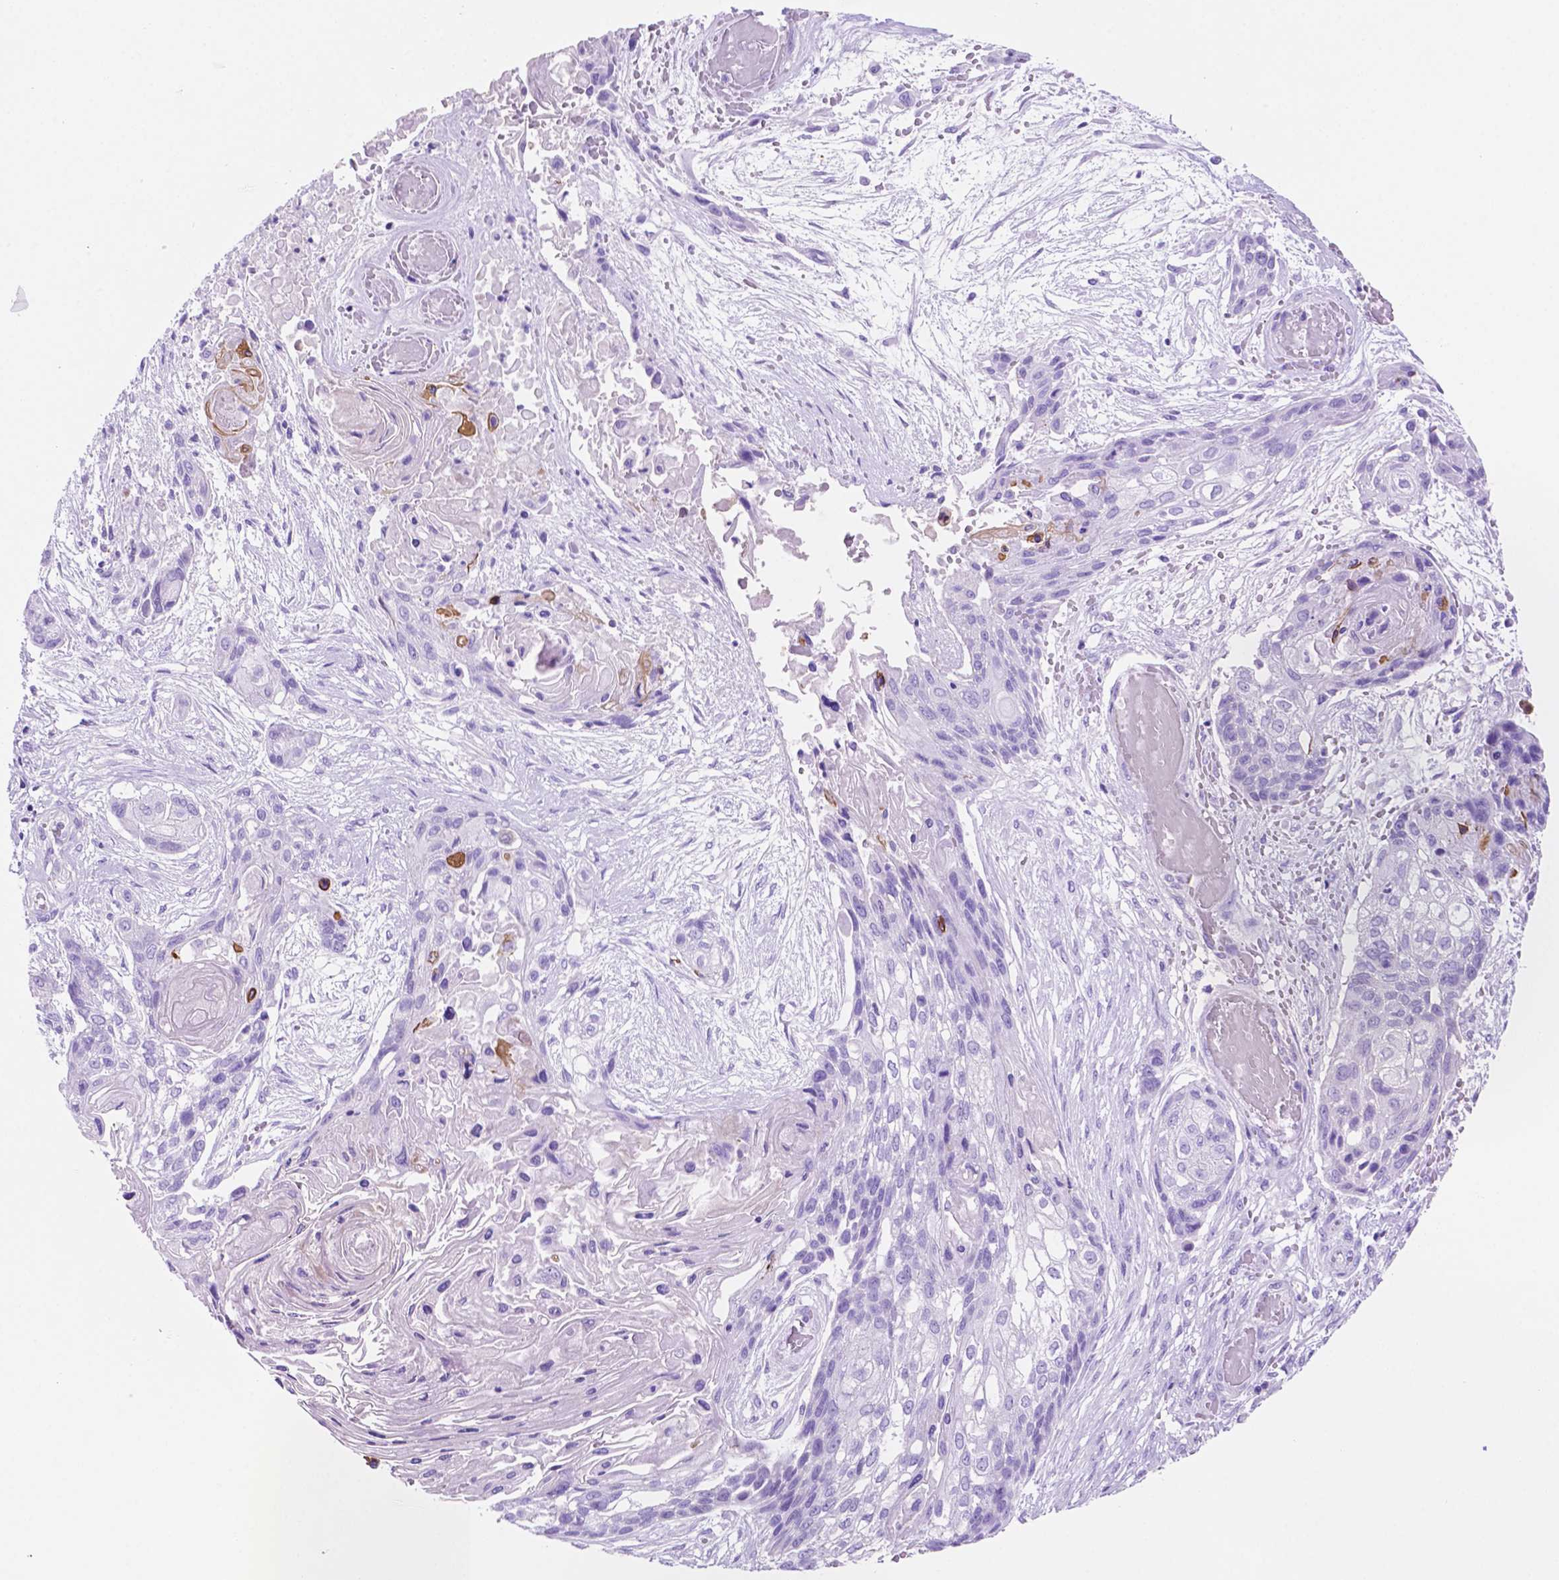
{"staining": {"intensity": "negative", "quantity": "none", "location": "none"}, "tissue": "lung cancer", "cell_type": "Tumor cells", "image_type": "cancer", "snomed": [{"axis": "morphology", "description": "Squamous cell carcinoma, NOS"}, {"axis": "topography", "description": "Lung"}], "caption": "Micrograph shows no significant protein expression in tumor cells of lung cancer.", "gene": "FOXB2", "patient": {"sex": "male", "age": 69}}